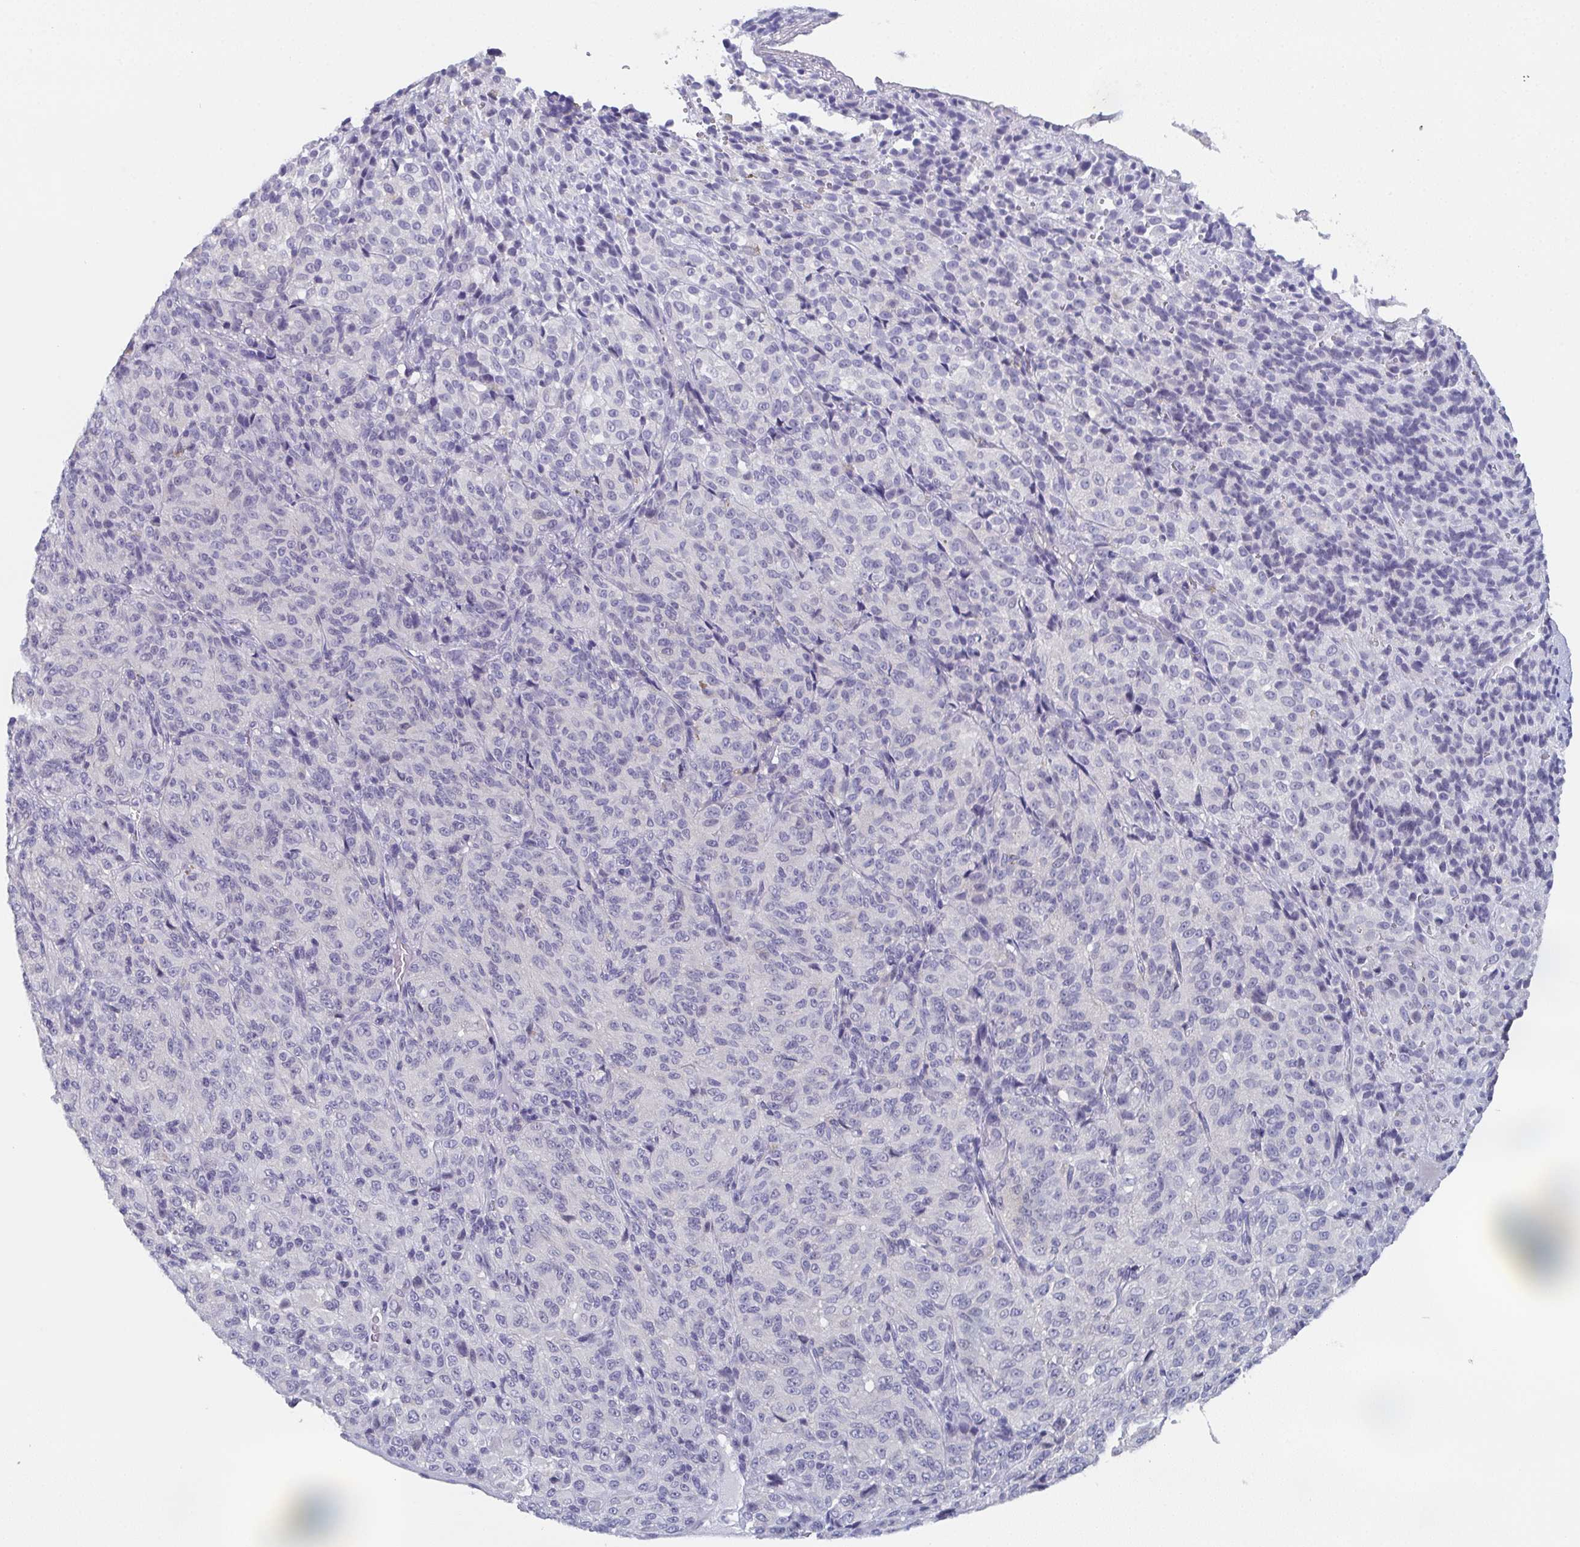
{"staining": {"intensity": "negative", "quantity": "none", "location": "none"}, "tissue": "melanoma", "cell_type": "Tumor cells", "image_type": "cancer", "snomed": [{"axis": "morphology", "description": "Malignant melanoma, Metastatic site"}, {"axis": "topography", "description": "Brain"}], "caption": "Immunohistochemistry (IHC) micrograph of neoplastic tissue: melanoma stained with DAB displays no significant protein expression in tumor cells. (DAB (3,3'-diaminobenzidine) immunohistochemistry (IHC), high magnification).", "gene": "DYDC2", "patient": {"sex": "female", "age": 56}}